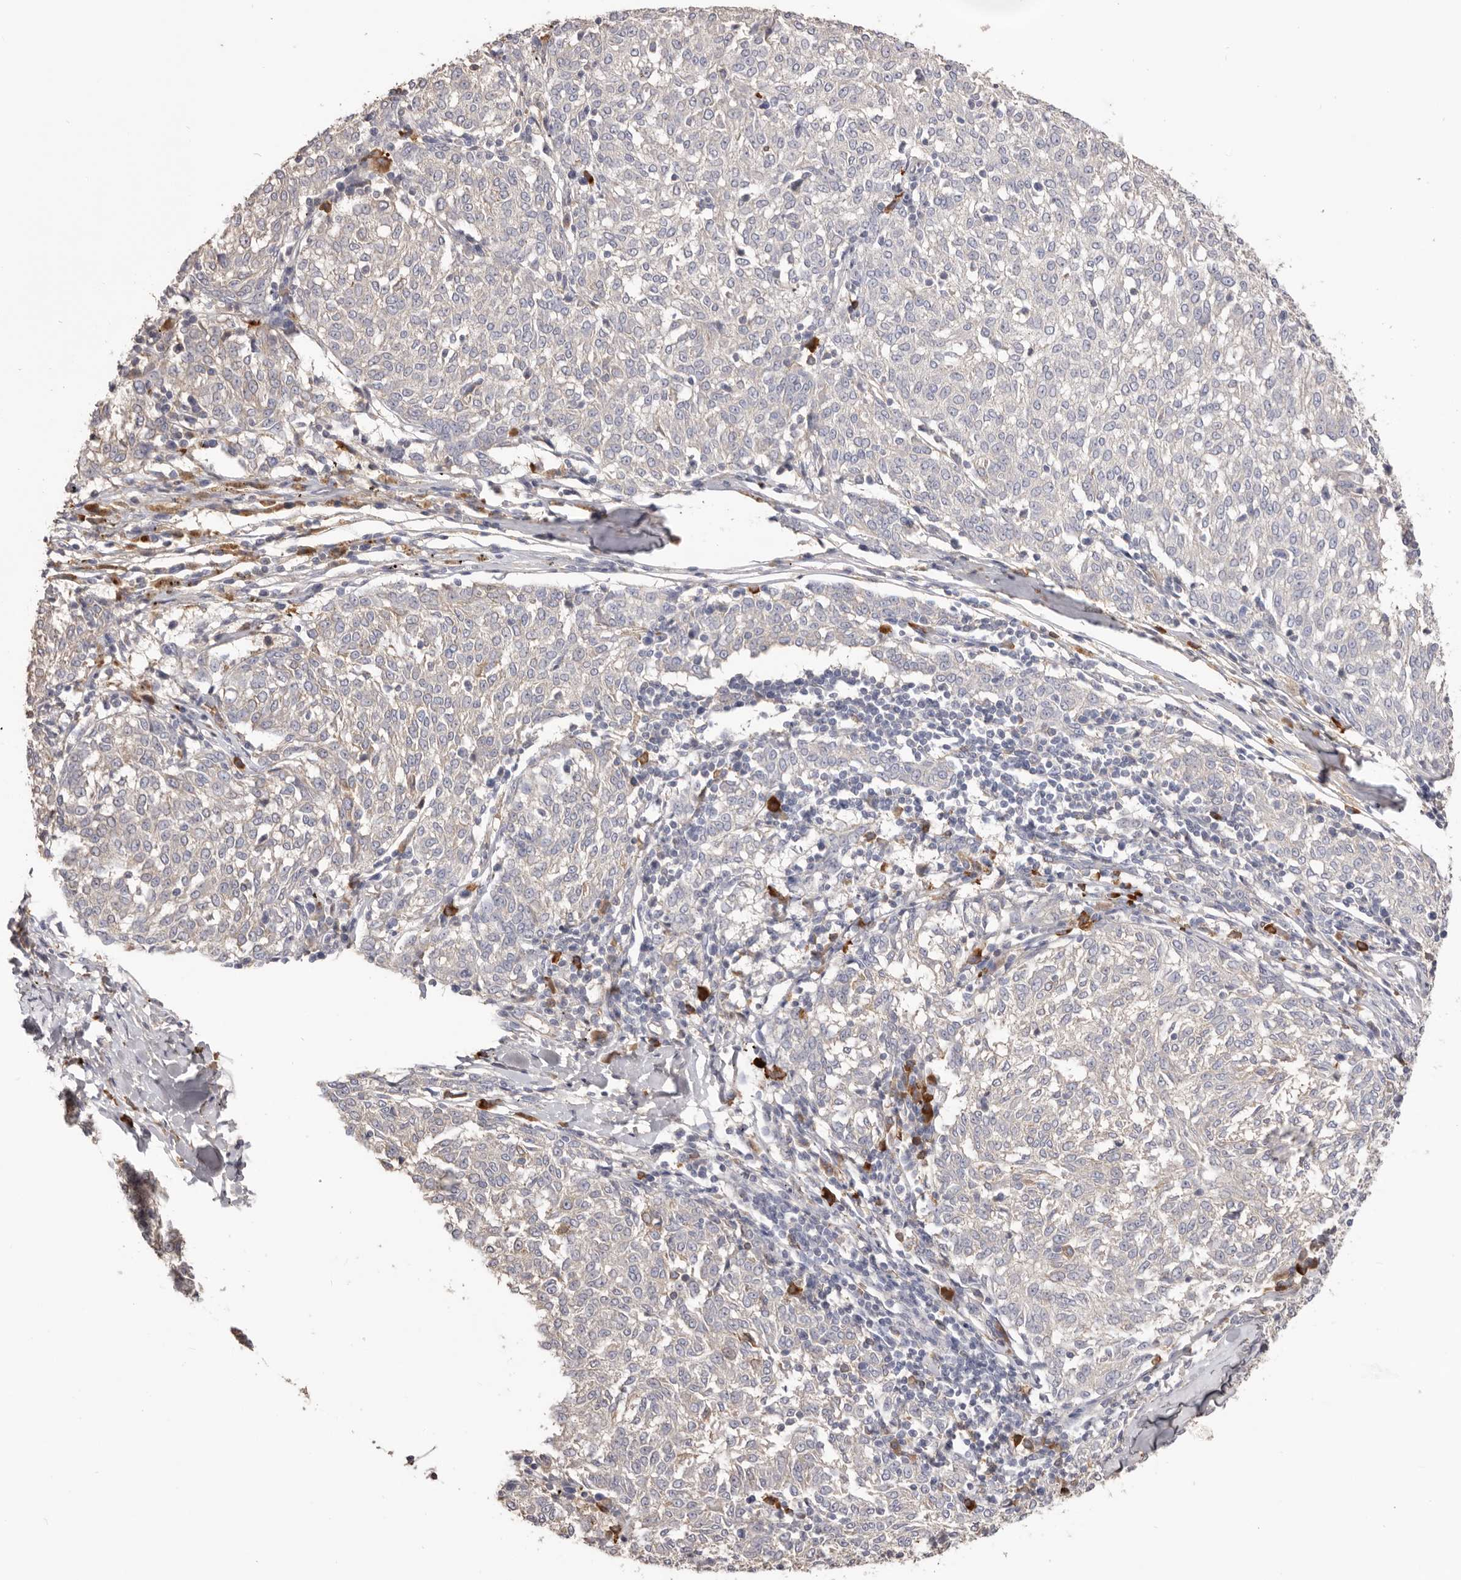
{"staining": {"intensity": "negative", "quantity": "none", "location": "none"}, "tissue": "melanoma", "cell_type": "Tumor cells", "image_type": "cancer", "snomed": [{"axis": "morphology", "description": "Malignant melanoma, NOS"}, {"axis": "topography", "description": "Skin"}], "caption": "Malignant melanoma was stained to show a protein in brown. There is no significant positivity in tumor cells.", "gene": "HCAR2", "patient": {"sex": "female", "age": 72}}